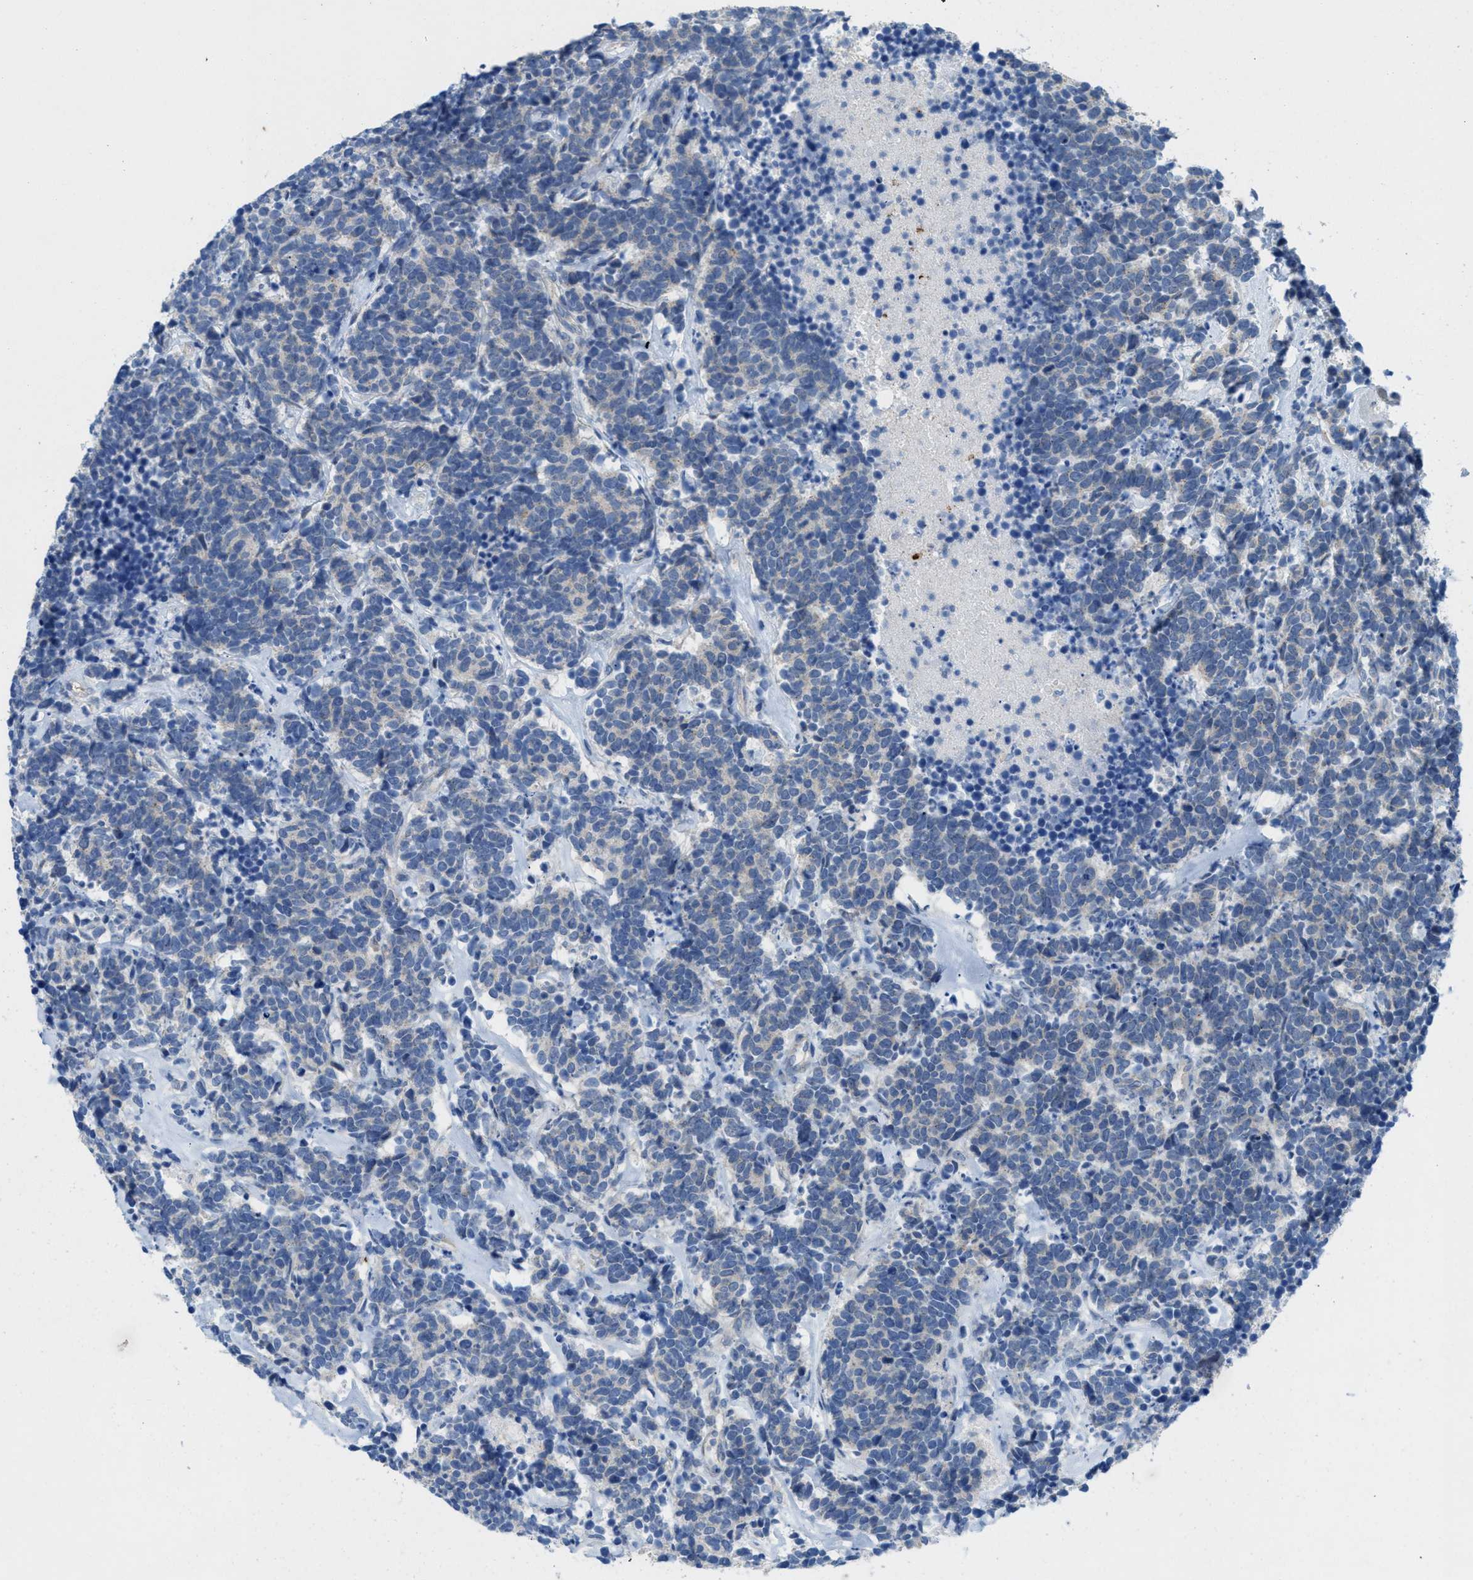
{"staining": {"intensity": "negative", "quantity": "none", "location": "none"}, "tissue": "carcinoid", "cell_type": "Tumor cells", "image_type": "cancer", "snomed": [{"axis": "morphology", "description": "Carcinoma, NOS"}, {"axis": "morphology", "description": "Carcinoid, malignant, NOS"}, {"axis": "topography", "description": "Urinary bladder"}], "caption": "Tumor cells are negative for brown protein staining in carcinoid (malignant).", "gene": "CMTM1", "patient": {"sex": "male", "age": 57}}